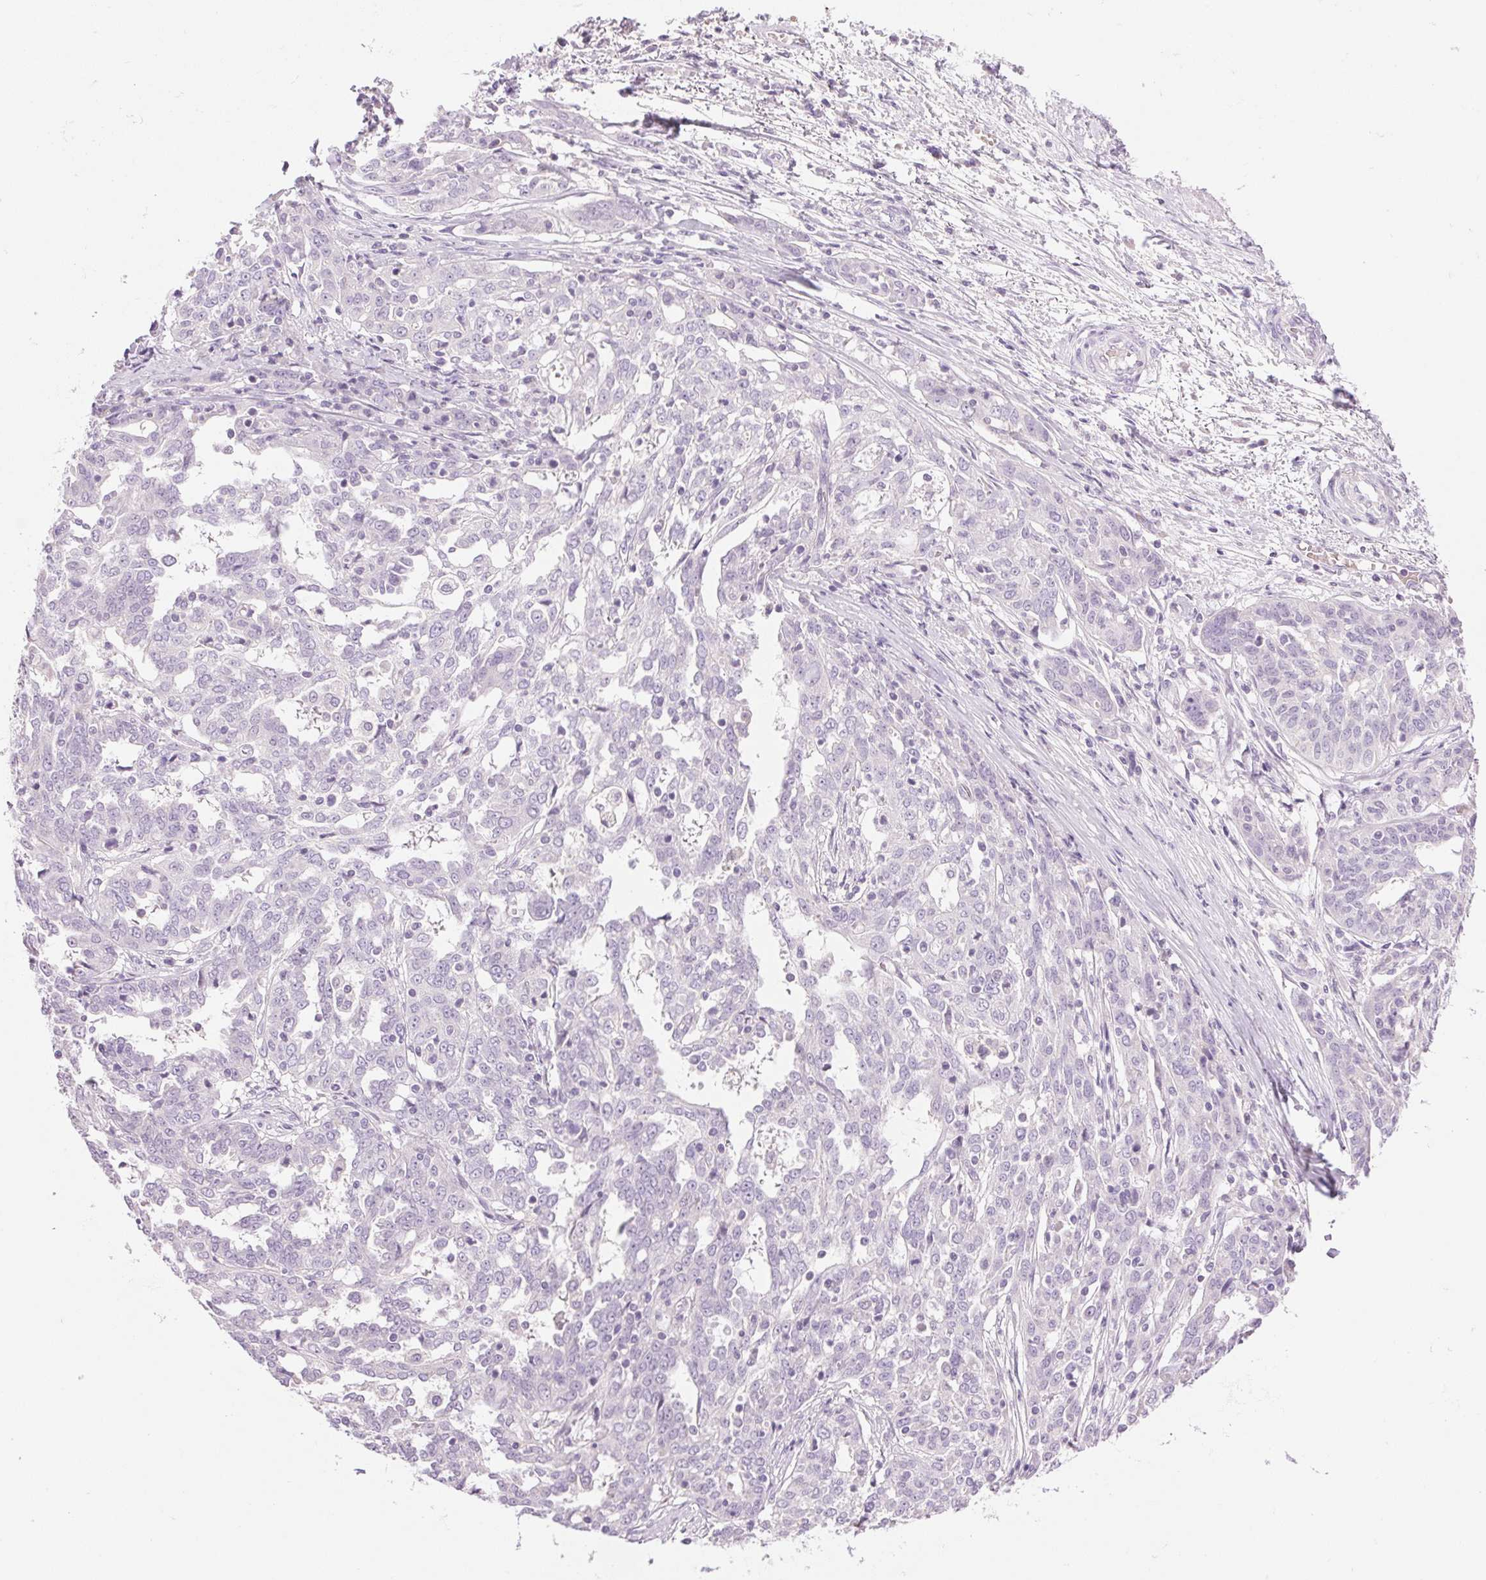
{"staining": {"intensity": "negative", "quantity": "none", "location": "none"}, "tissue": "ovarian cancer", "cell_type": "Tumor cells", "image_type": "cancer", "snomed": [{"axis": "morphology", "description": "Cystadenocarcinoma, serous, NOS"}, {"axis": "topography", "description": "Ovary"}], "caption": "Tumor cells are negative for brown protein staining in ovarian cancer (serous cystadenocarcinoma).", "gene": "HSD17B2", "patient": {"sex": "female", "age": 67}}